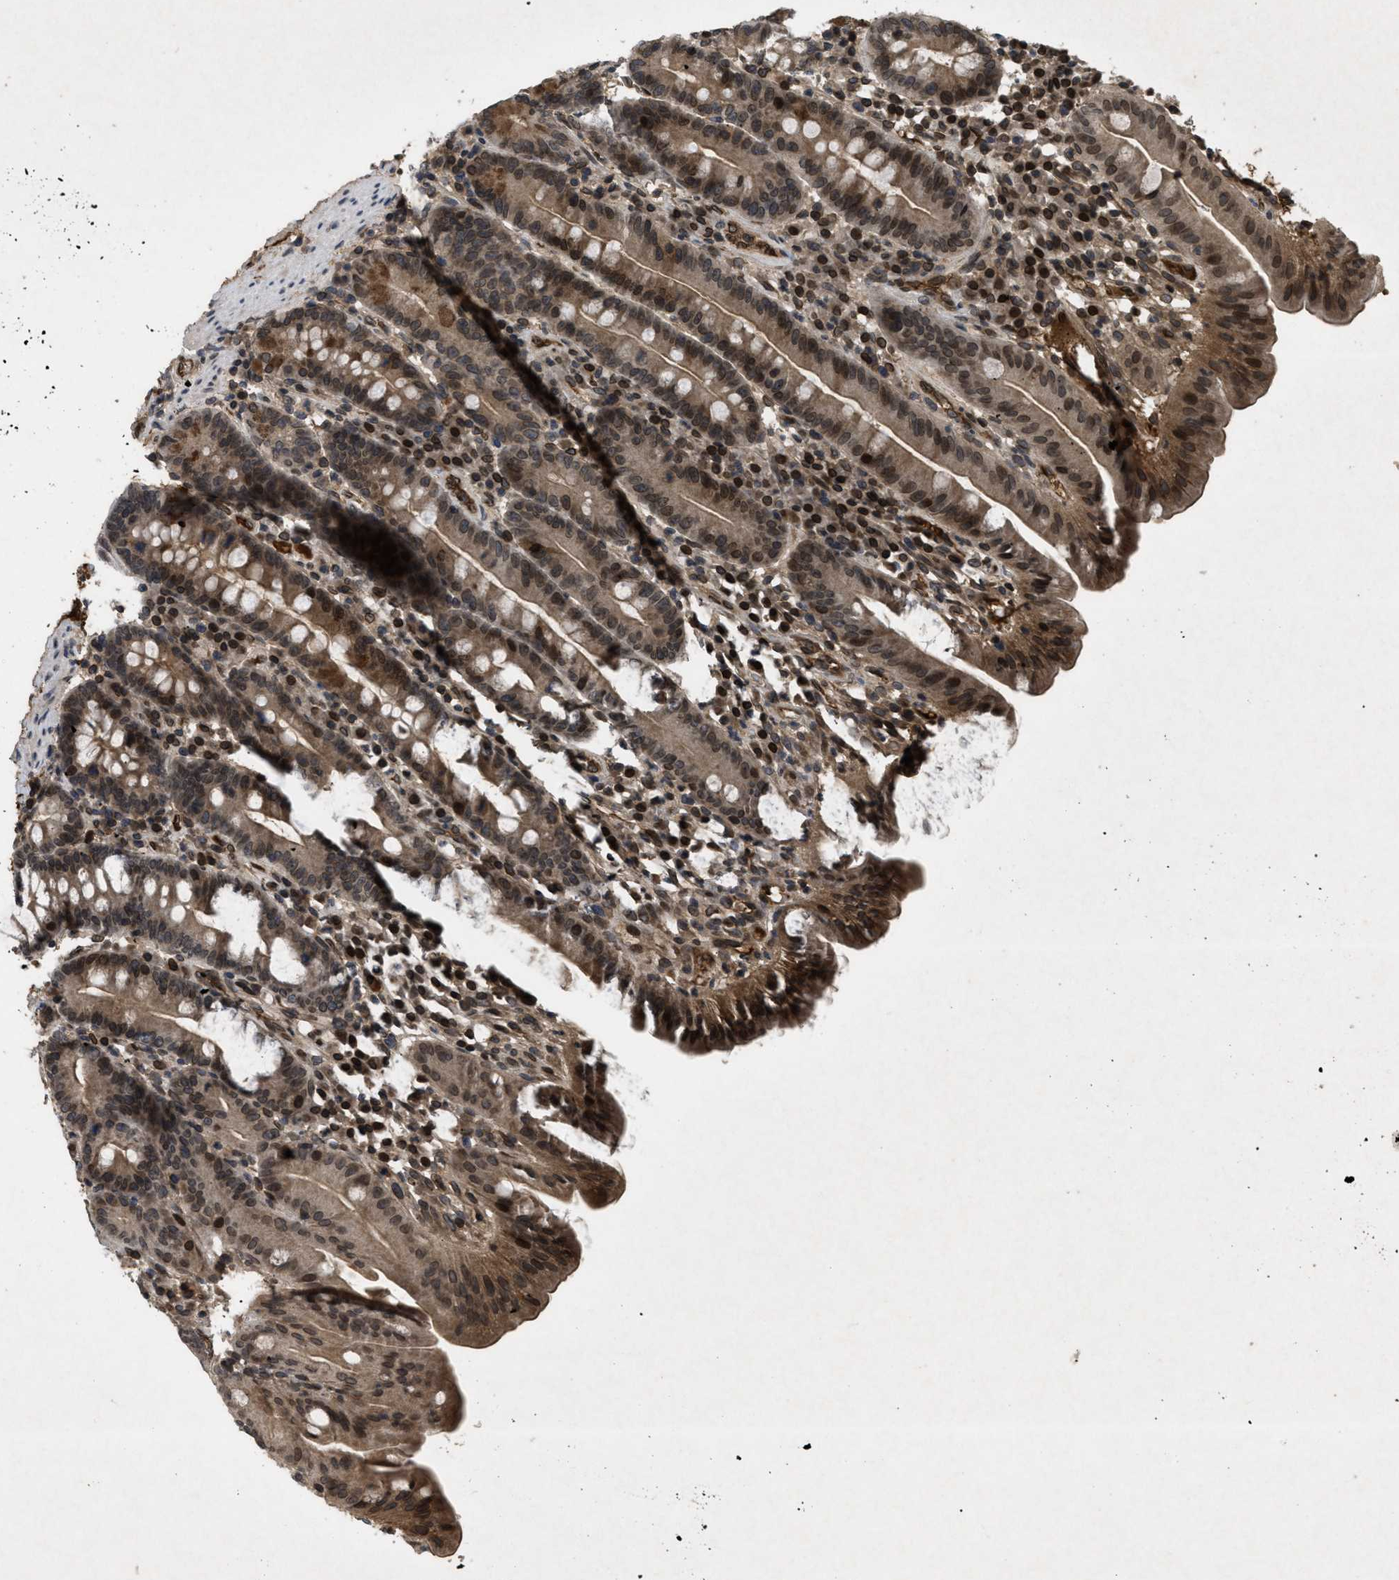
{"staining": {"intensity": "moderate", "quantity": ">75%", "location": "cytoplasmic/membranous,nuclear"}, "tissue": "duodenum", "cell_type": "Glandular cells", "image_type": "normal", "snomed": [{"axis": "morphology", "description": "Normal tissue, NOS"}, {"axis": "topography", "description": "Duodenum"}], "caption": "Glandular cells show medium levels of moderate cytoplasmic/membranous,nuclear positivity in approximately >75% of cells in unremarkable human duodenum.", "gene": "CRY1", "patient": {"sex": "male", "age": 50}}